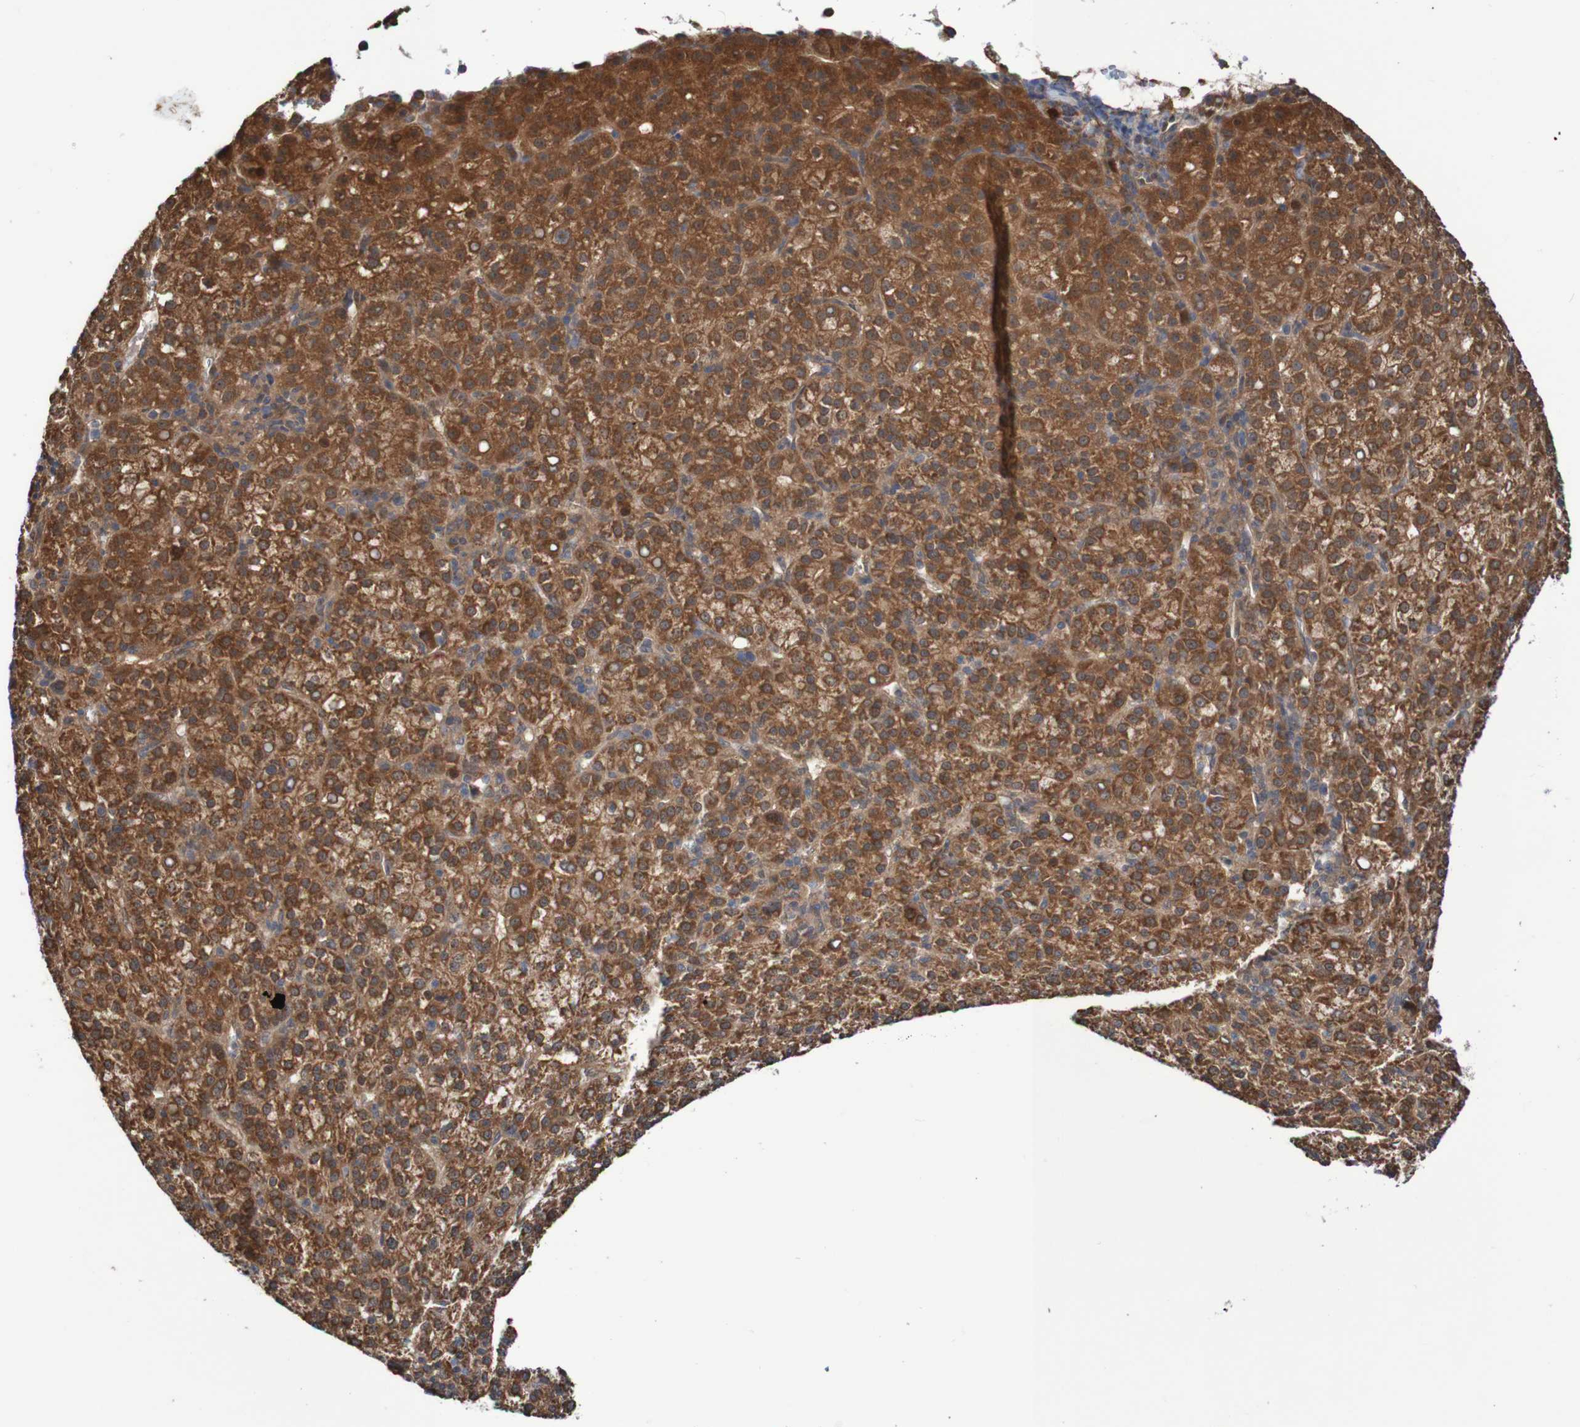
{"staining": {"intensity": "moderate", "quantity": ">75%", "location": "cytoplasmic/membranous"}, "tissue": "liver cancer", "cell_type": "Tumor cells", "image_type": "cancer", "snomed": [{"axis": "morphology", "description": "Carcinoma, Hepatocellular, NOS"}, {"axis": "topography", "description": "Liver"}], "caption": "Immunohistochemical staining of human liver hepatocellular carcinoma shows medium levels of moderate cytoplasmic/membranous protein positivity in about >75% of tumor cells.", "gene": "PHPT1", "patient": {"sex": "female", "age": 58}}